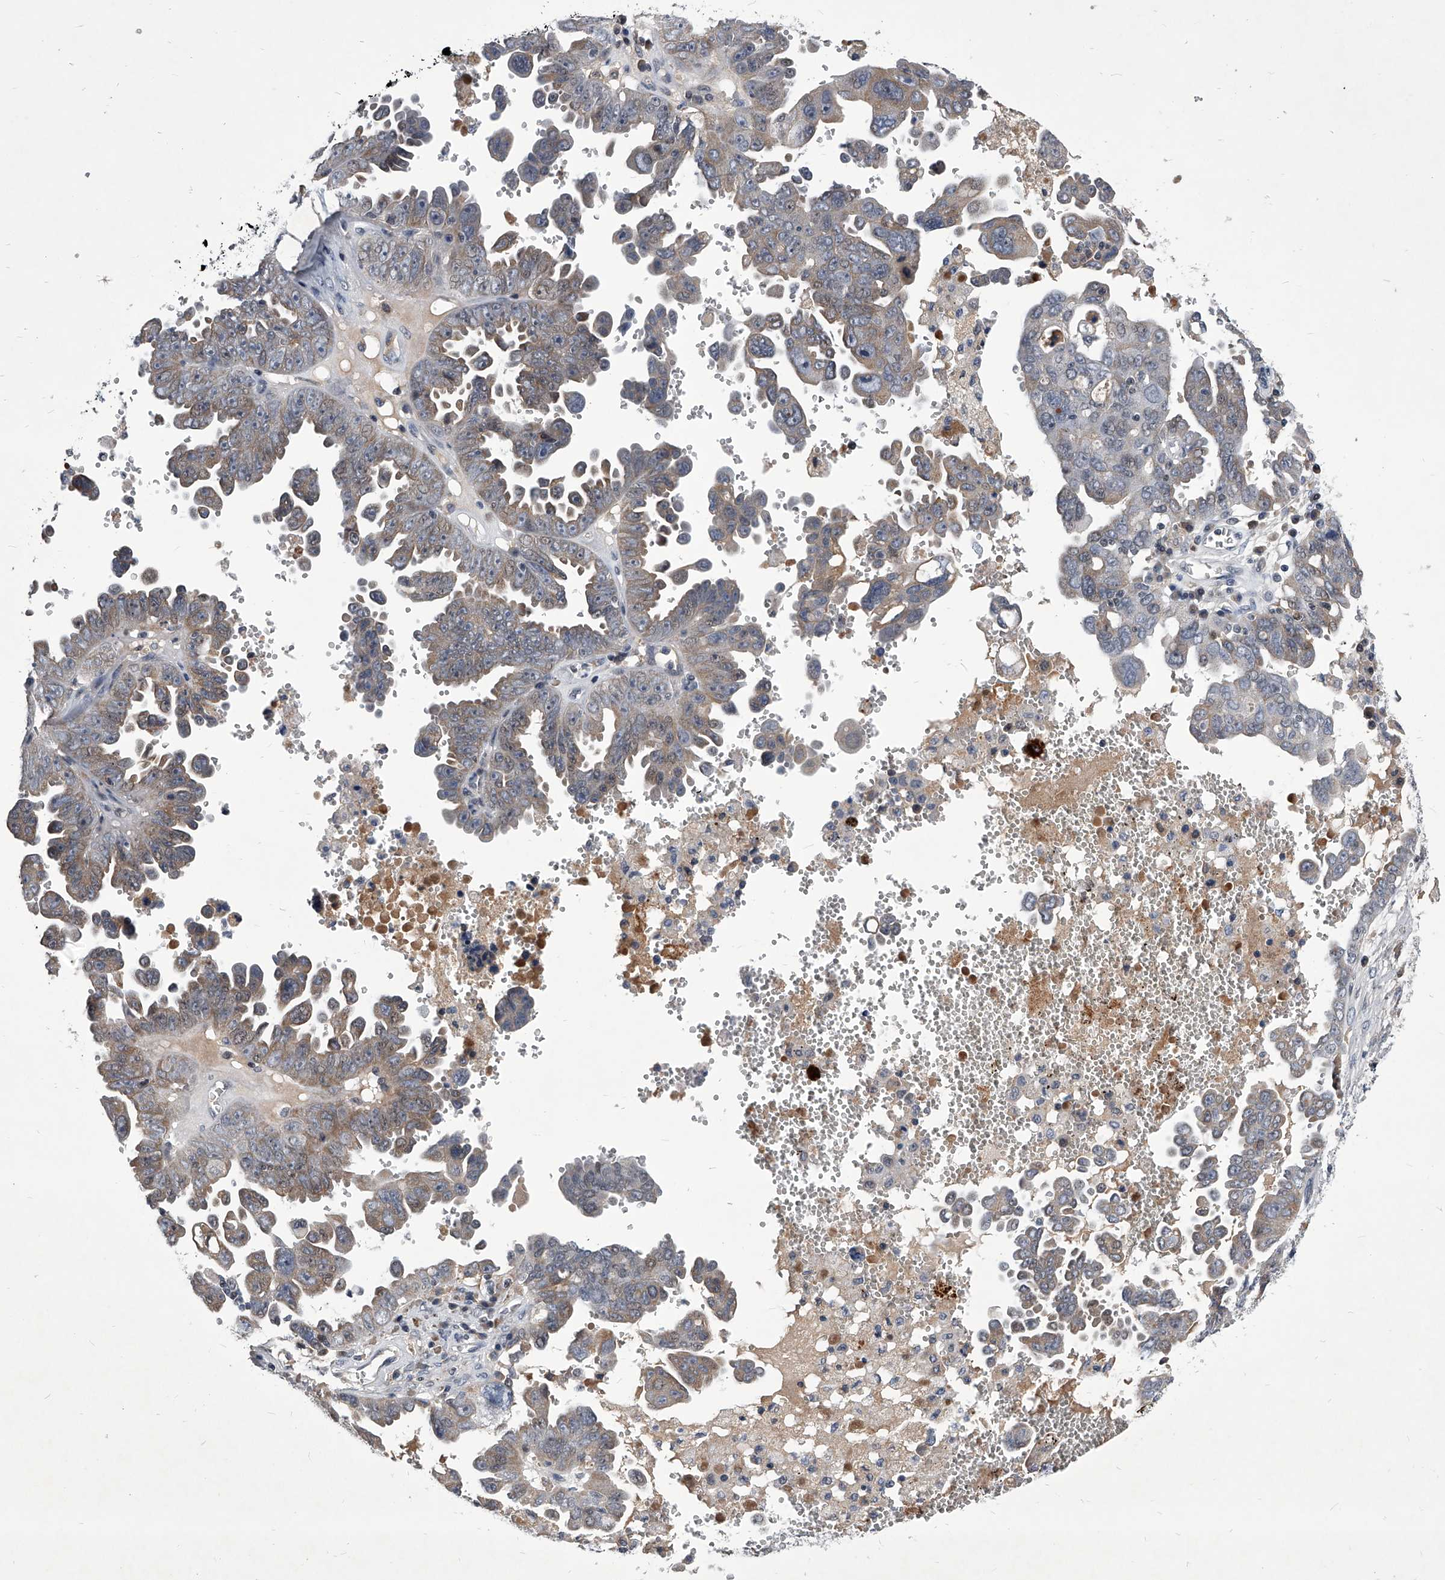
{"staining": {"intensity": "weak", "quantity": ">75%", "location": "cytoplasmic/membranous"}, "tissue": "ovarian cancer", "cell_type": "Tumor cells", "image_type": "cancer", "snomed": [{"axis": "morphology", "description": "Carcinoma, endometroid"}, {"axis": "topography", "description": "Ovary"}], "caption": "The histopathology image exhibits staining of ovarian cancer (endometroid carcinoma), revealing weak cytoplasmic/membranous protein expression (brown color) within tumor cells.", "gene": "ZNF76", "patient": {"sex": "female", "age": 62}}